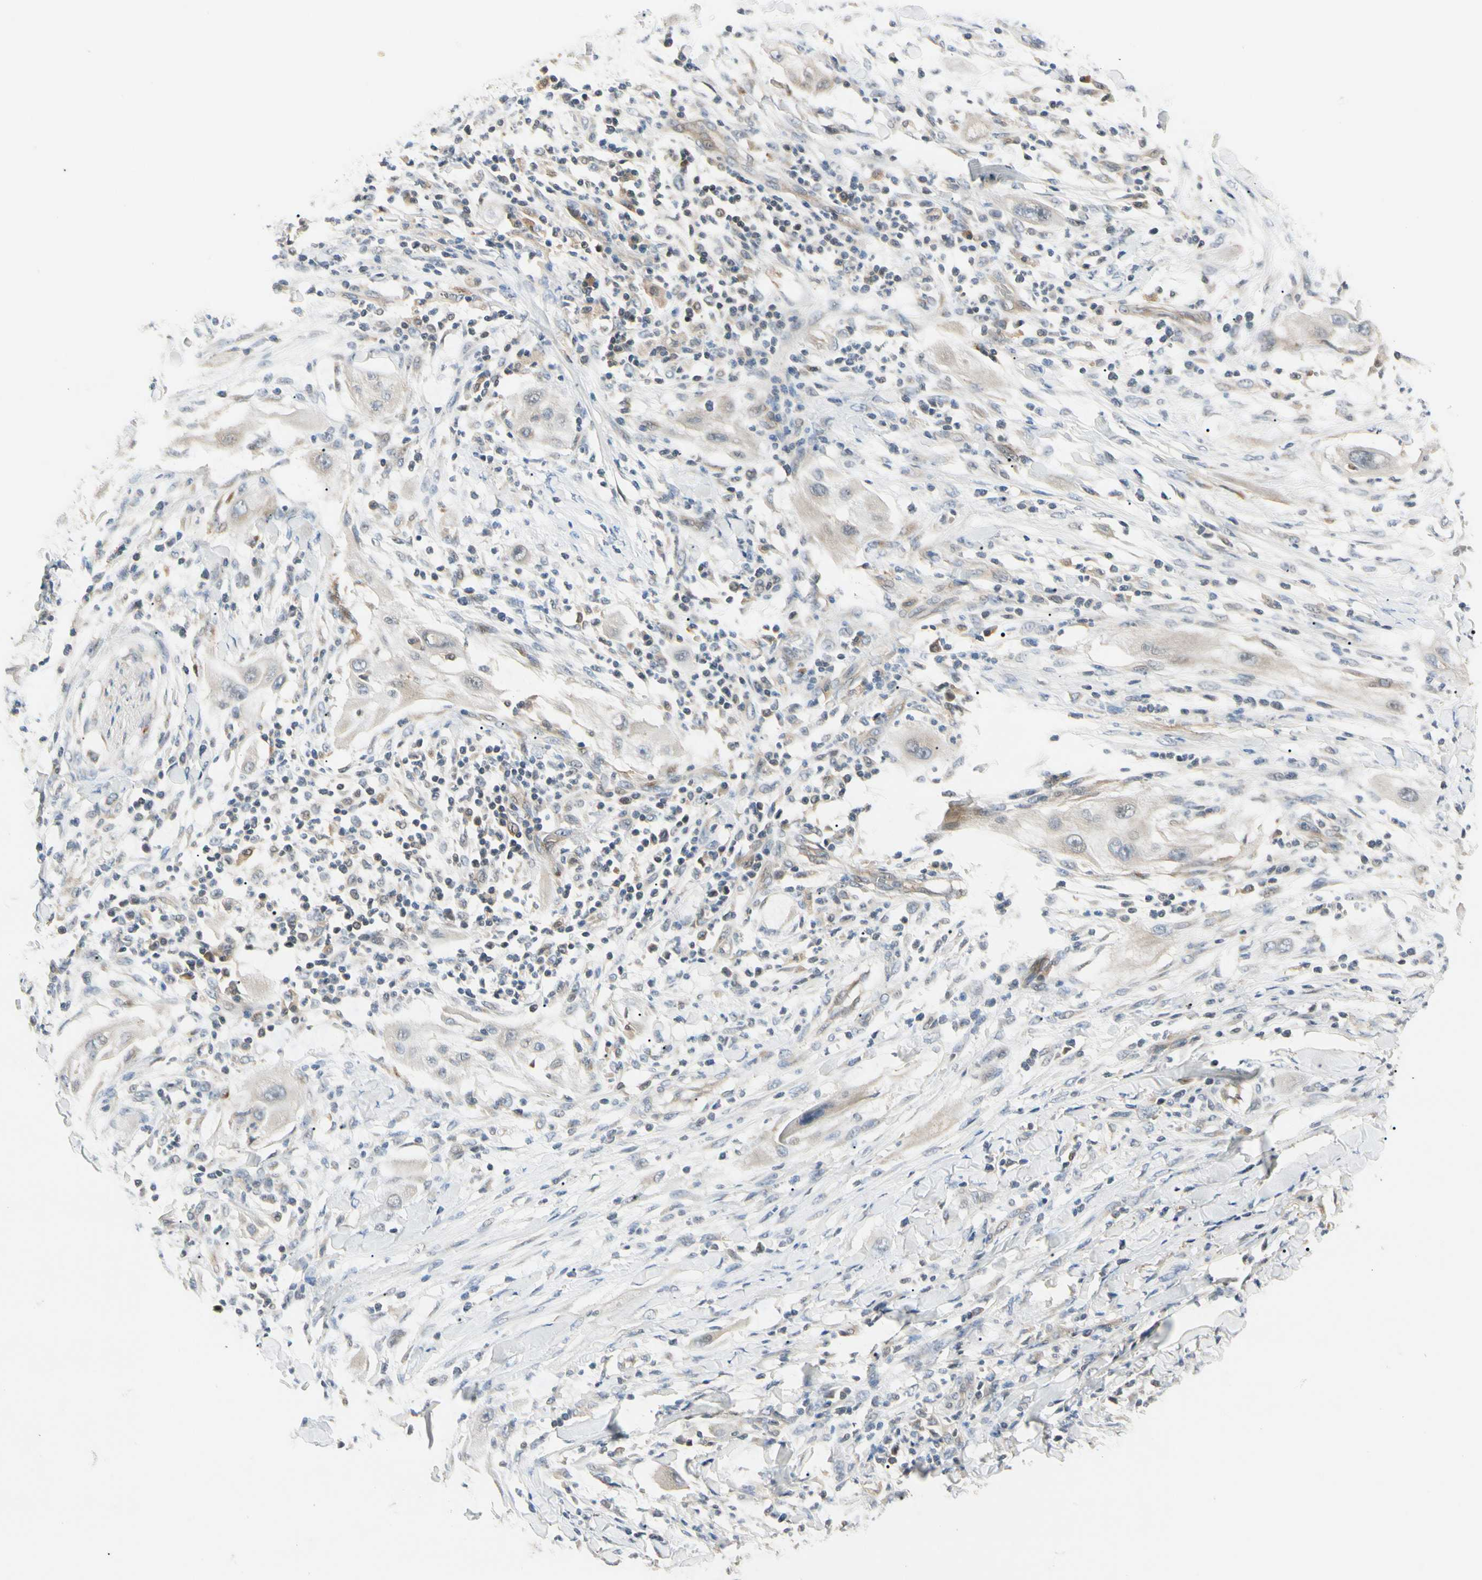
{"staining": {"intensity": "weak", "quantity": ">75%", "location": "cytoplasmic/membranous"}, "tissue": "lung cancer", "cell_type": "Tumor cells", "image_type": "cancer", "snomed": [{"axis": "morphology", "description": "Squamous cell carcinoma, NOS"}, {"axis": "topography", "description": "Lung"}], "caption": "Tumor cells exhibit low levels of weak cytoplasmic/membranous staining in approximately >75% of cells in human lung squamous cell carcinoma.", "gene": "F2R", "patient": {"sex": "female", "age": 47}}